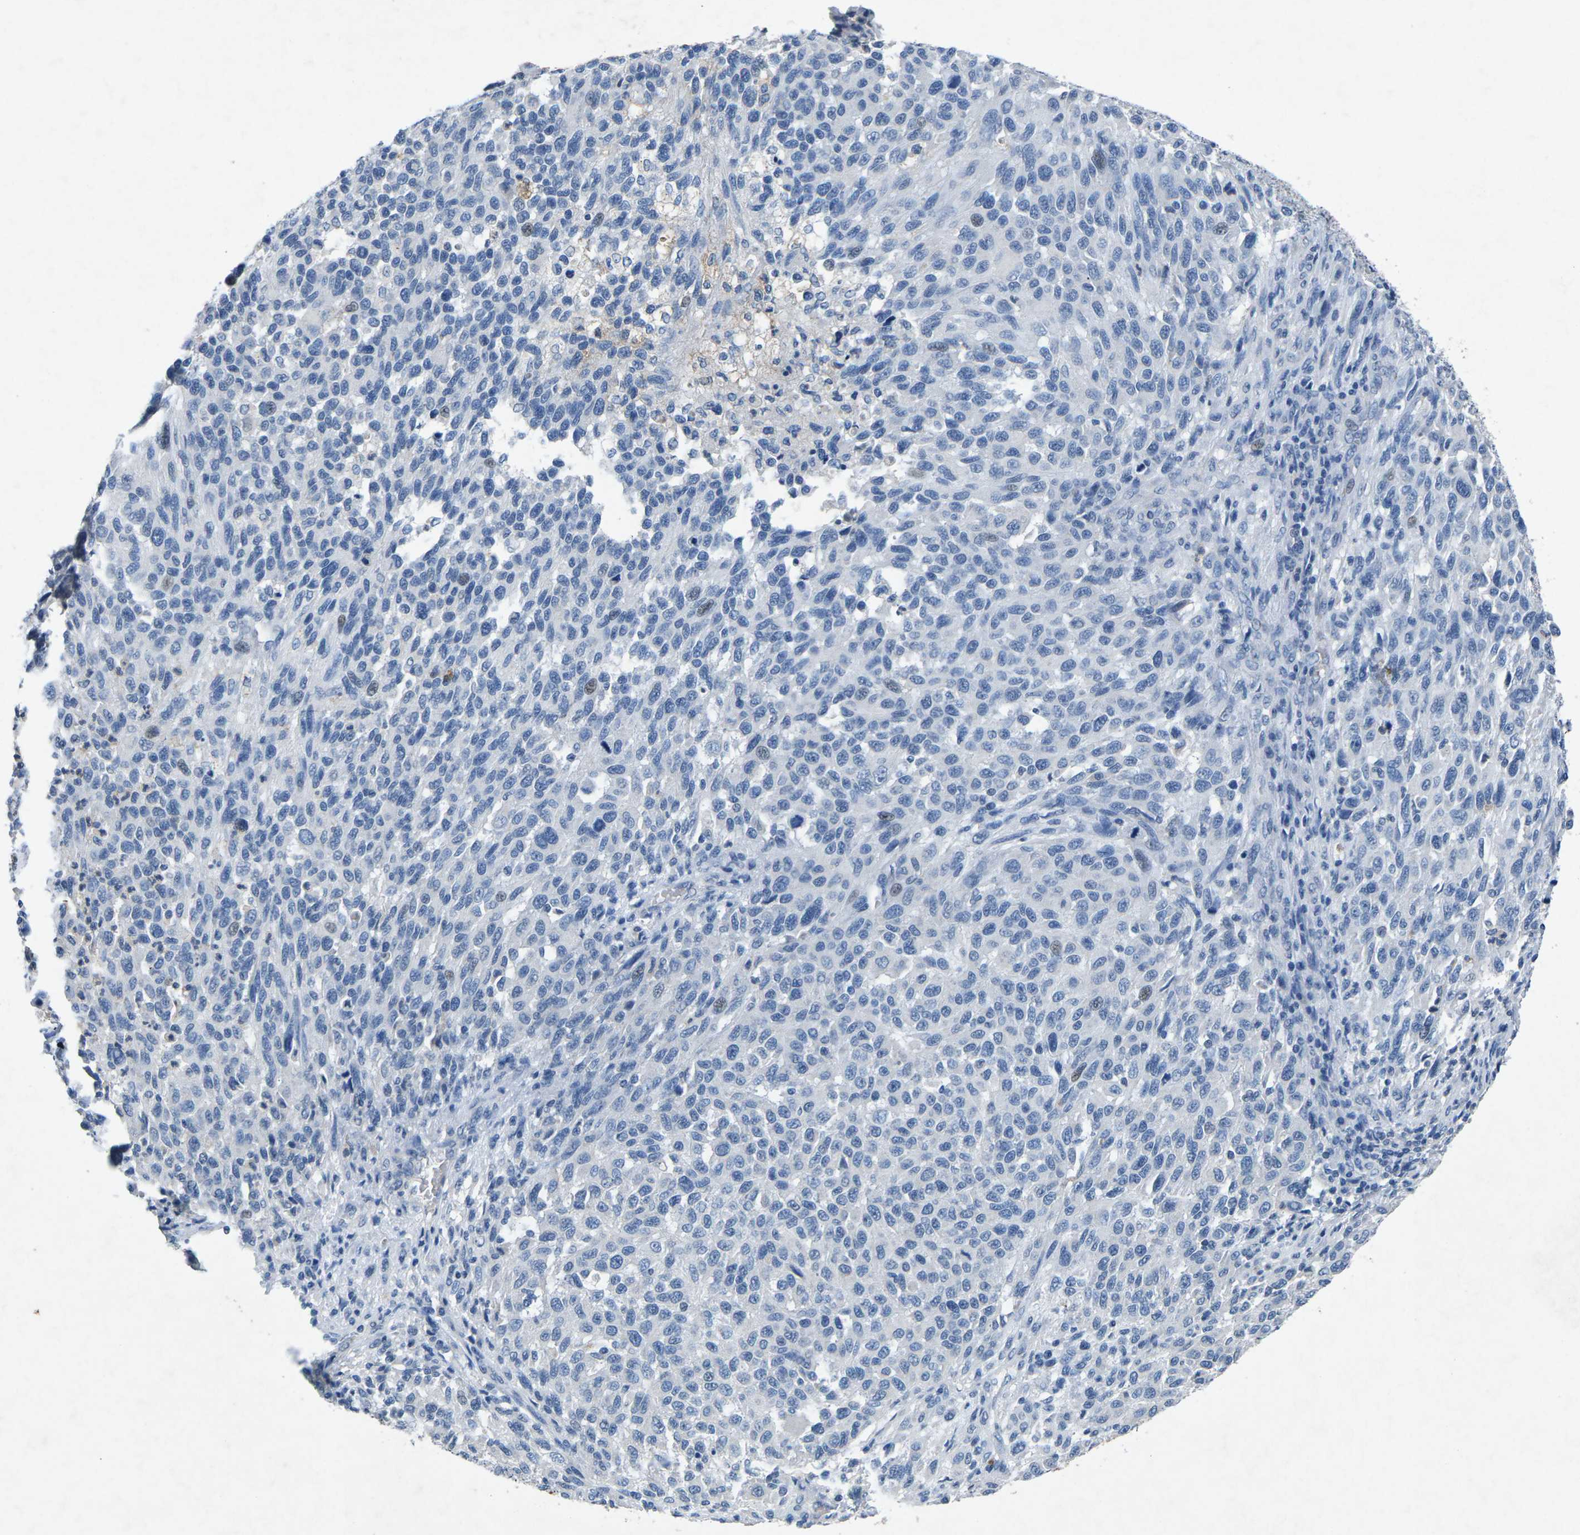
{"staining": {"intensity": "negative", "quantity": "none", "location": "none"}, "tissue": "melanoma", "cell_type": "Tumor cells", "image_type": "cancer", "snomed": [{"axis": "morphology", "description": "Malignant melanoma, Metastatic site"}, {"axis": "topography", "description": "Lymph node"}], "caption": "Tumor cells are negative for brown protein staining in malignant melanoma (metastatic site).", "gene": "PLG", "patient": {"sex": "male", "age": 61}}